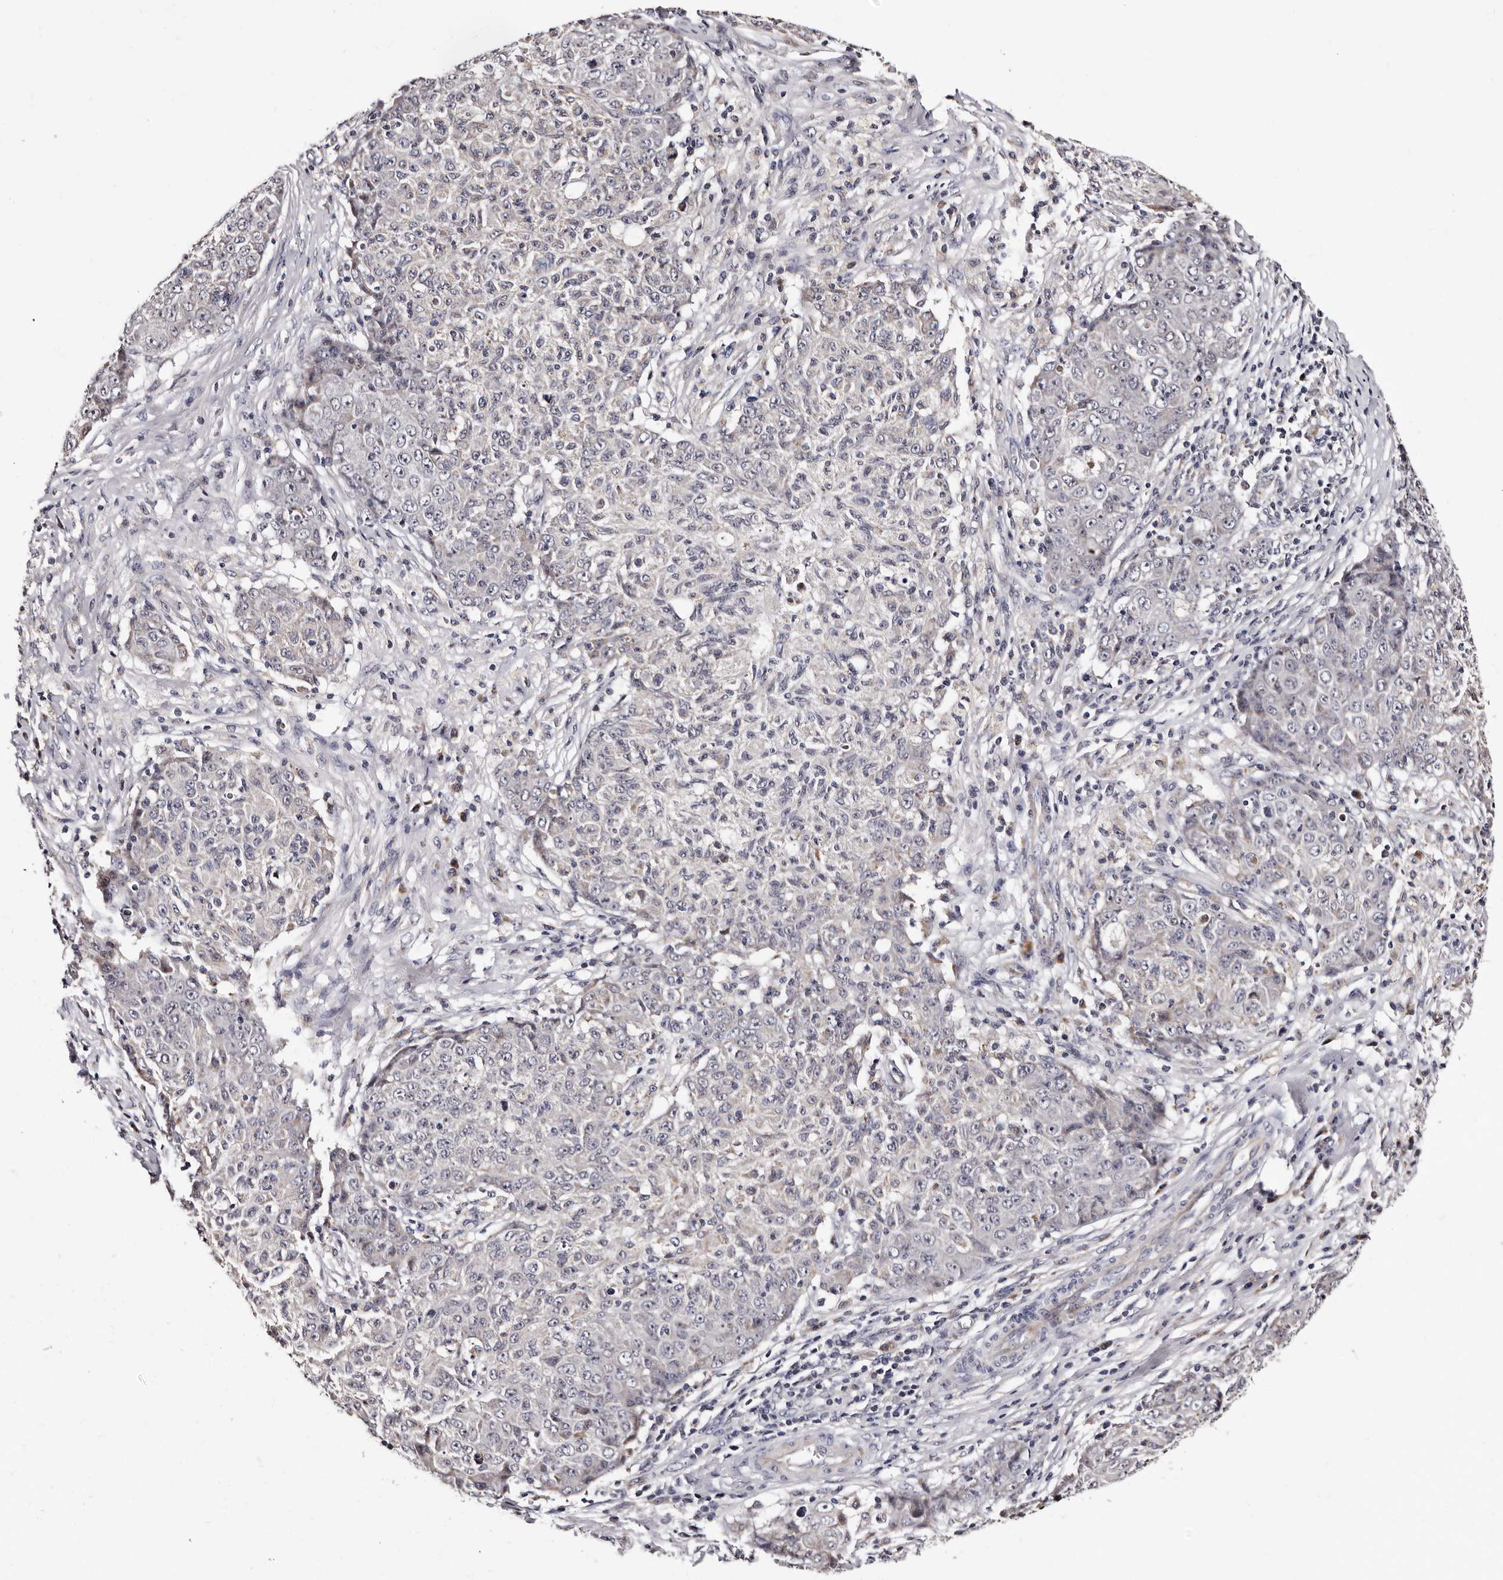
{"staining": {"intensity": "negative", "quantity": "none", "location": "none"}, "tissue": "ovarian cancer", "cell_type": "Tumor cells", "image_type": "cancer", "snomed": [{"axis": "morphology", "description": "Carcinoma, endometroid"}, {"axis": "topography", "description": "Ovary"}], "caption": "Tumor cells are negative for protein expression in human ovarian cancer (endometroid carcinoma).", "gene": "TAF4B", "patient": {"sex": "female", "age": 42}}